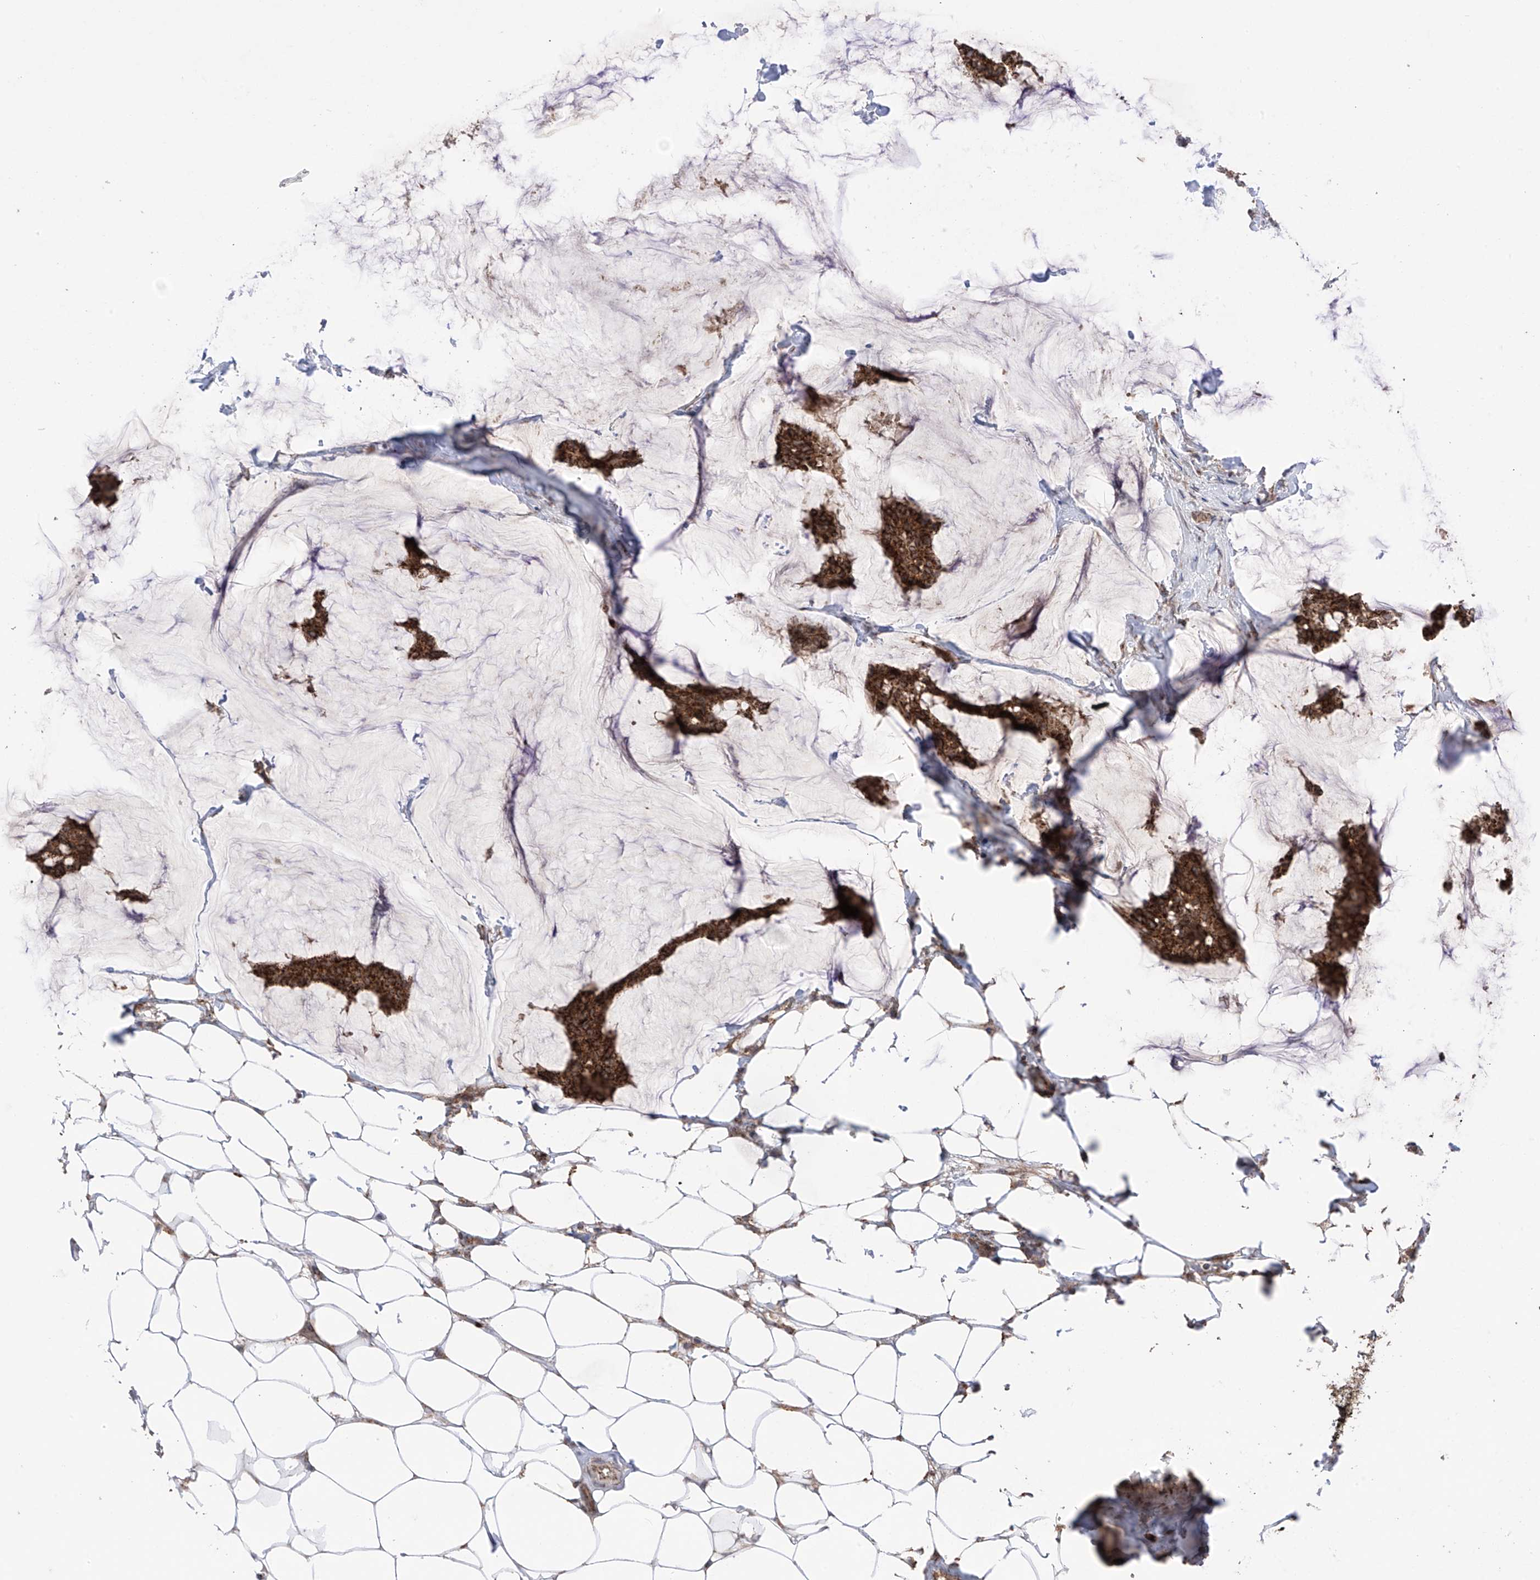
{"staining": {"intensity": "strong", "quantity": ">75%", "location": "cytoplasmic/membranous"}, "tissue": "breast cancer", "cell_type": "Tumor cells", "image_type": "cancer", "snomed": [{"axis": "morphology", "description": "Duct carcinoma"}, {"axis": "topography", "description": "Breast"}], "caption": "A high-resolution photomicrograph shows immunohistochemistry (IHC) staining of infiltrating ductal carcinoma (breast), which exhibits strong cytoplasmic/membranous positivity in about >75% of tumor cells. (brown staining indicates protein expression, while blue staining denotes nuclei).", "gene": "AHCTF1", "patient": {"sex": "female", "age": 93}}